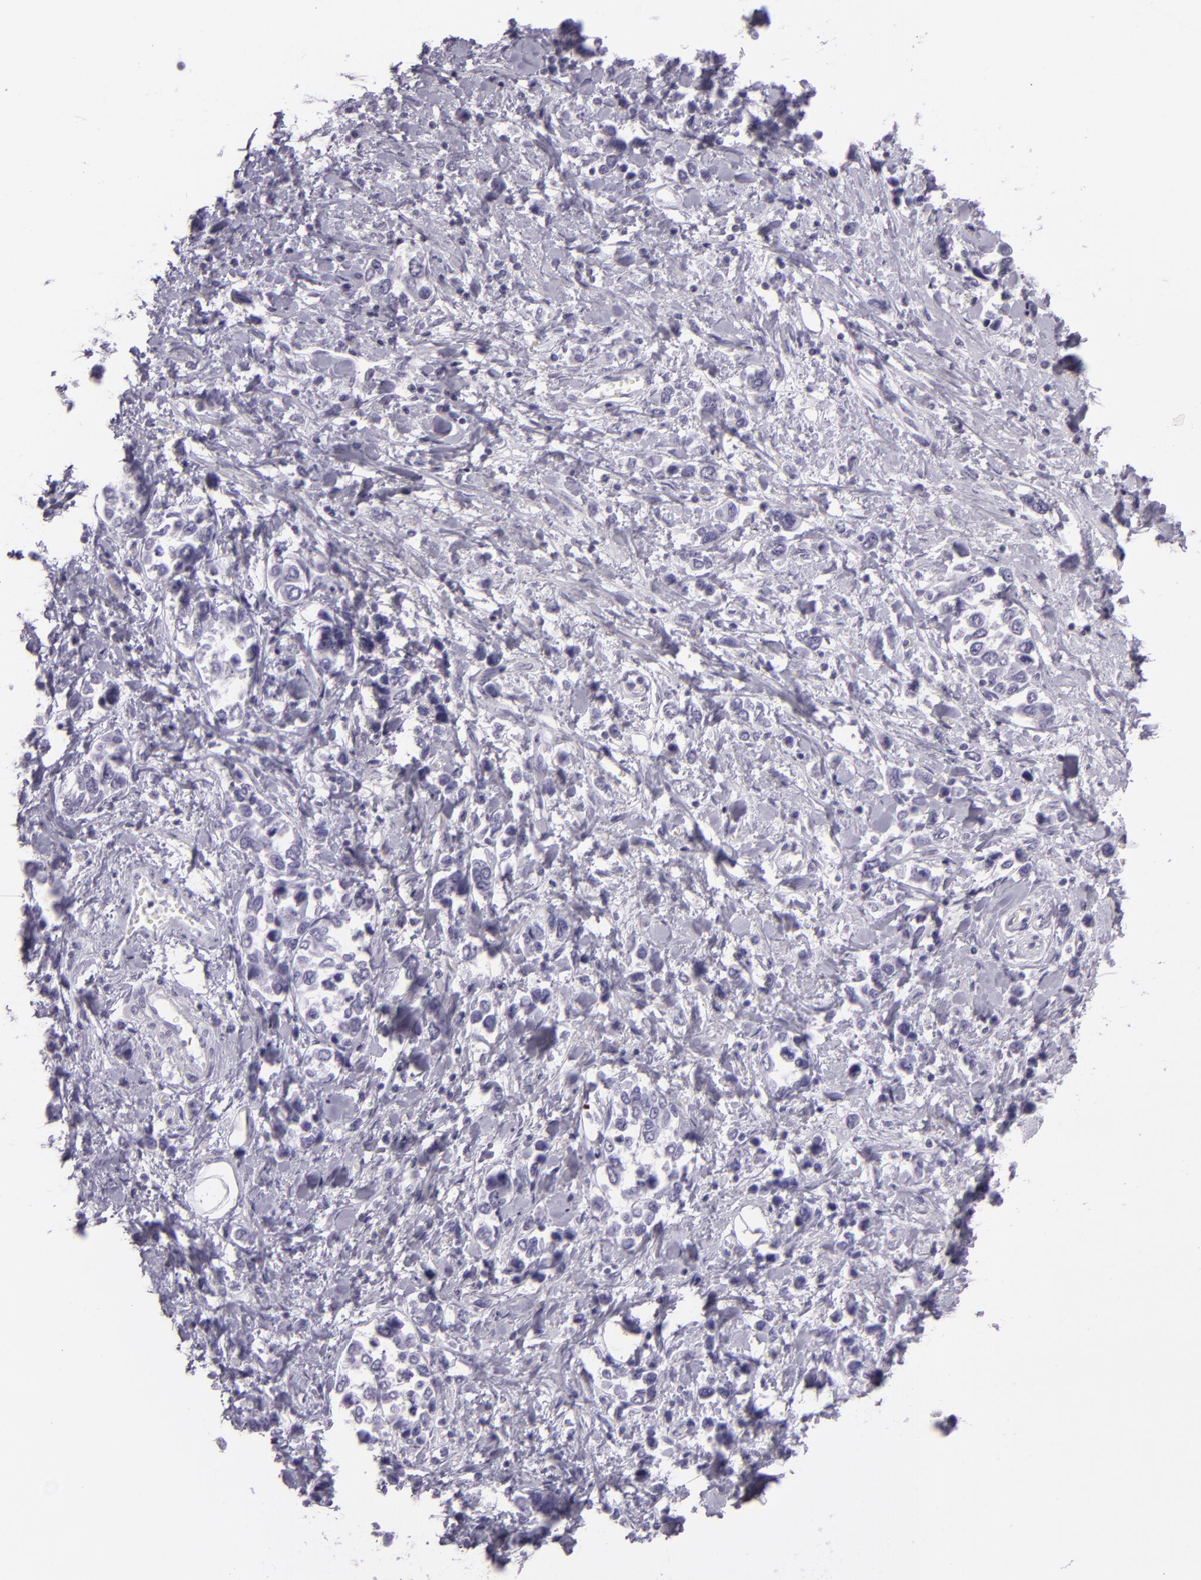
{"staining": {"intensity": "negative", "quantity": "none", "location": "none"}, "tissue": "stomach cancer", "cell_type": "Tumor cells", "image_type": "cancer", "snomed": [{"axis": "morphology", "description": "Adenocarcinoma, NOS"}, {"axis": "topography", "description": "Stomach, upper"}], "caption": "Stomach adenocarcinoma stained for a protein using immunohistochemistry (IHC) demonstrates no staining tumor cells.", "gene": "MUC6", "patient": {"sex": "male", "age": 76}}